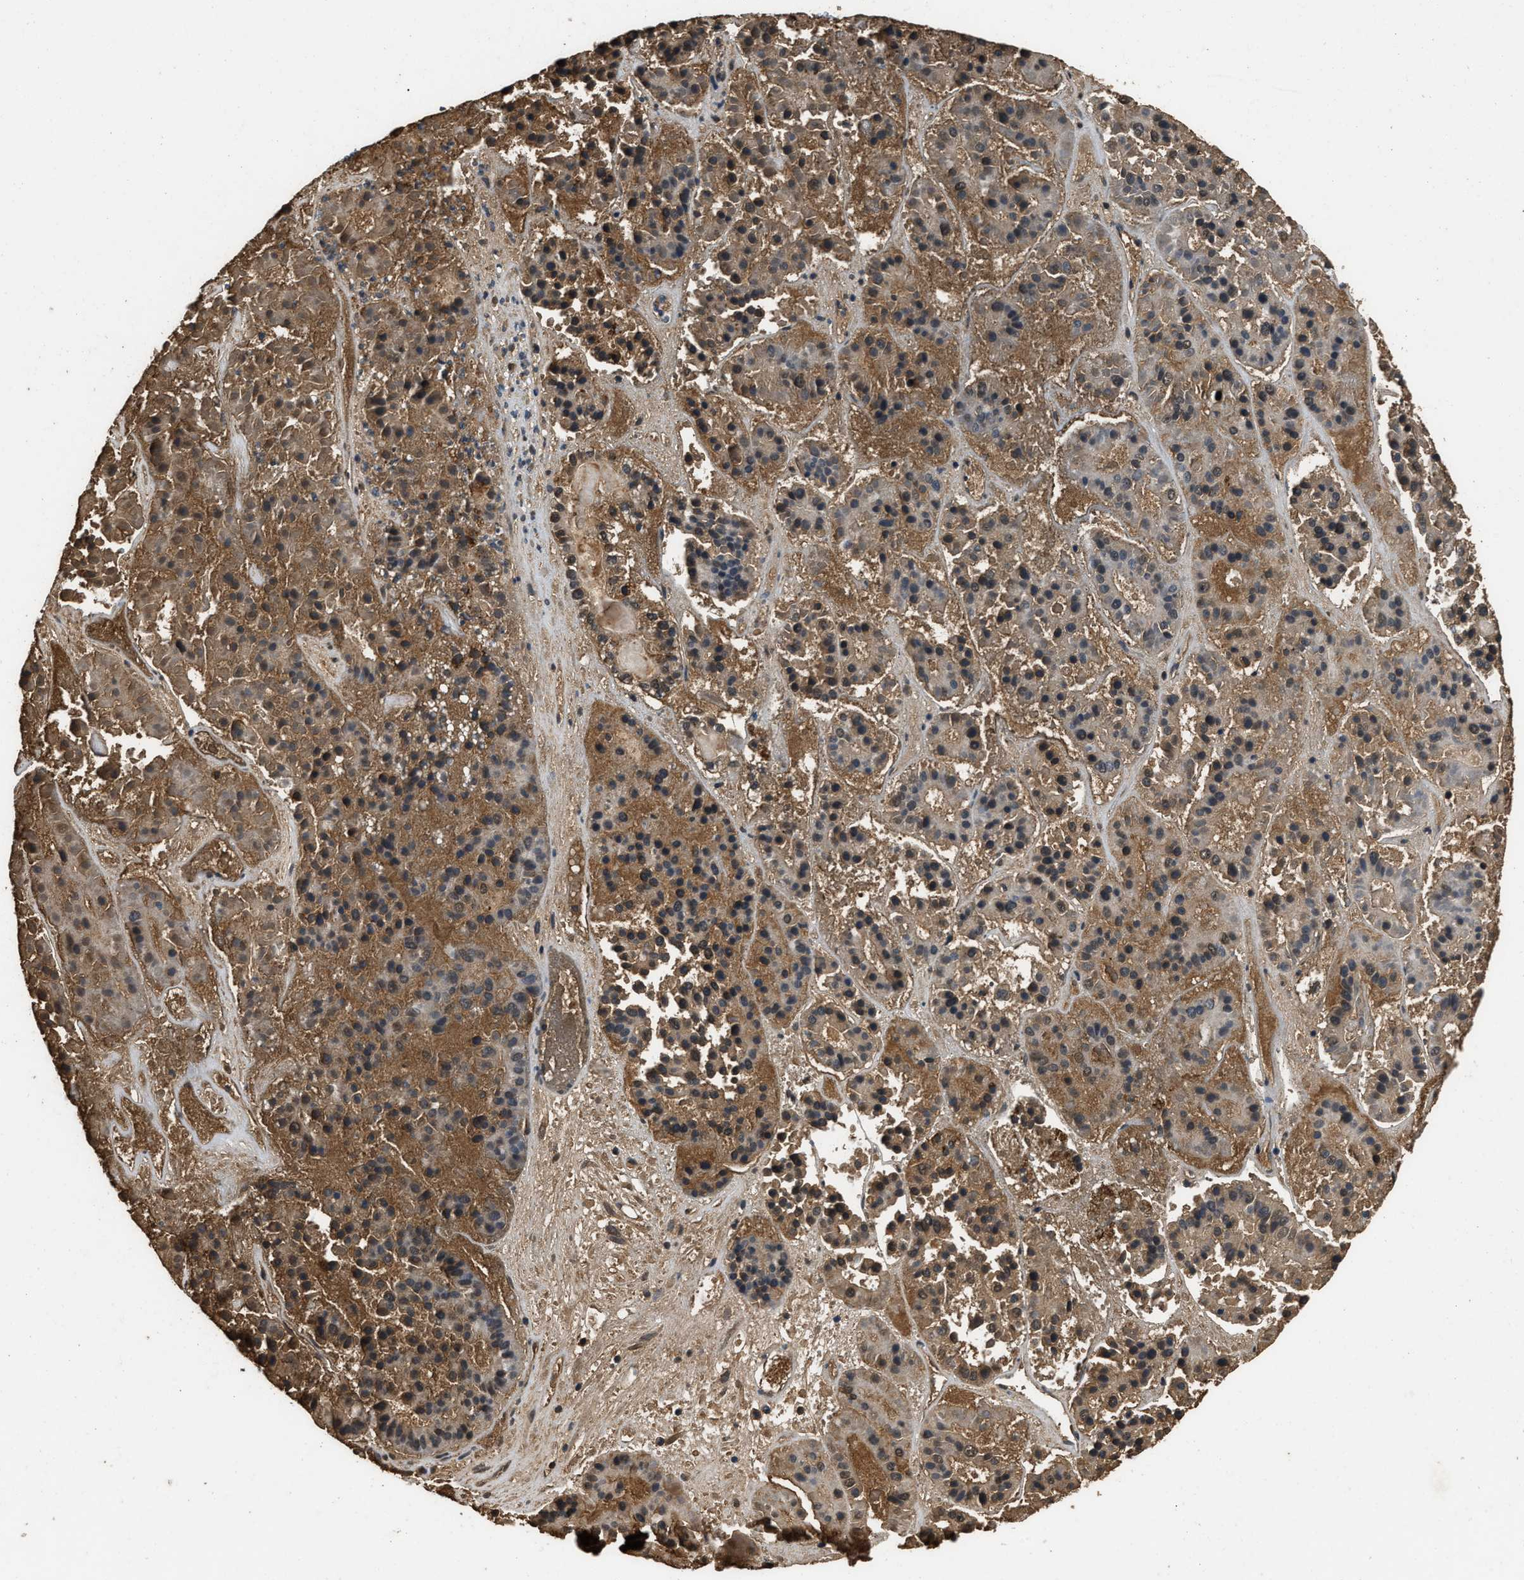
{"staining": {"intensity": "moderate", "quantity": ">75%", "location": "cytoplasmic/membranous"}, "tissue": "pancreatic cancer", "cell_type": "Tumor cells", "image_type": "cancer", "snomed": [{"axis": "morphology", "description": "Adenocarcinoma, NOS"}, {"axis": "topography", "description": "Pancreas"}], "caption": "Adenocarcinoma (pancreatic) stained with IHC displays moderate cytoplasmic/membranous staining in approximately >75% of tumor cells.", "gene": "C3", "patient": {"sex": "male", "age": 50}}